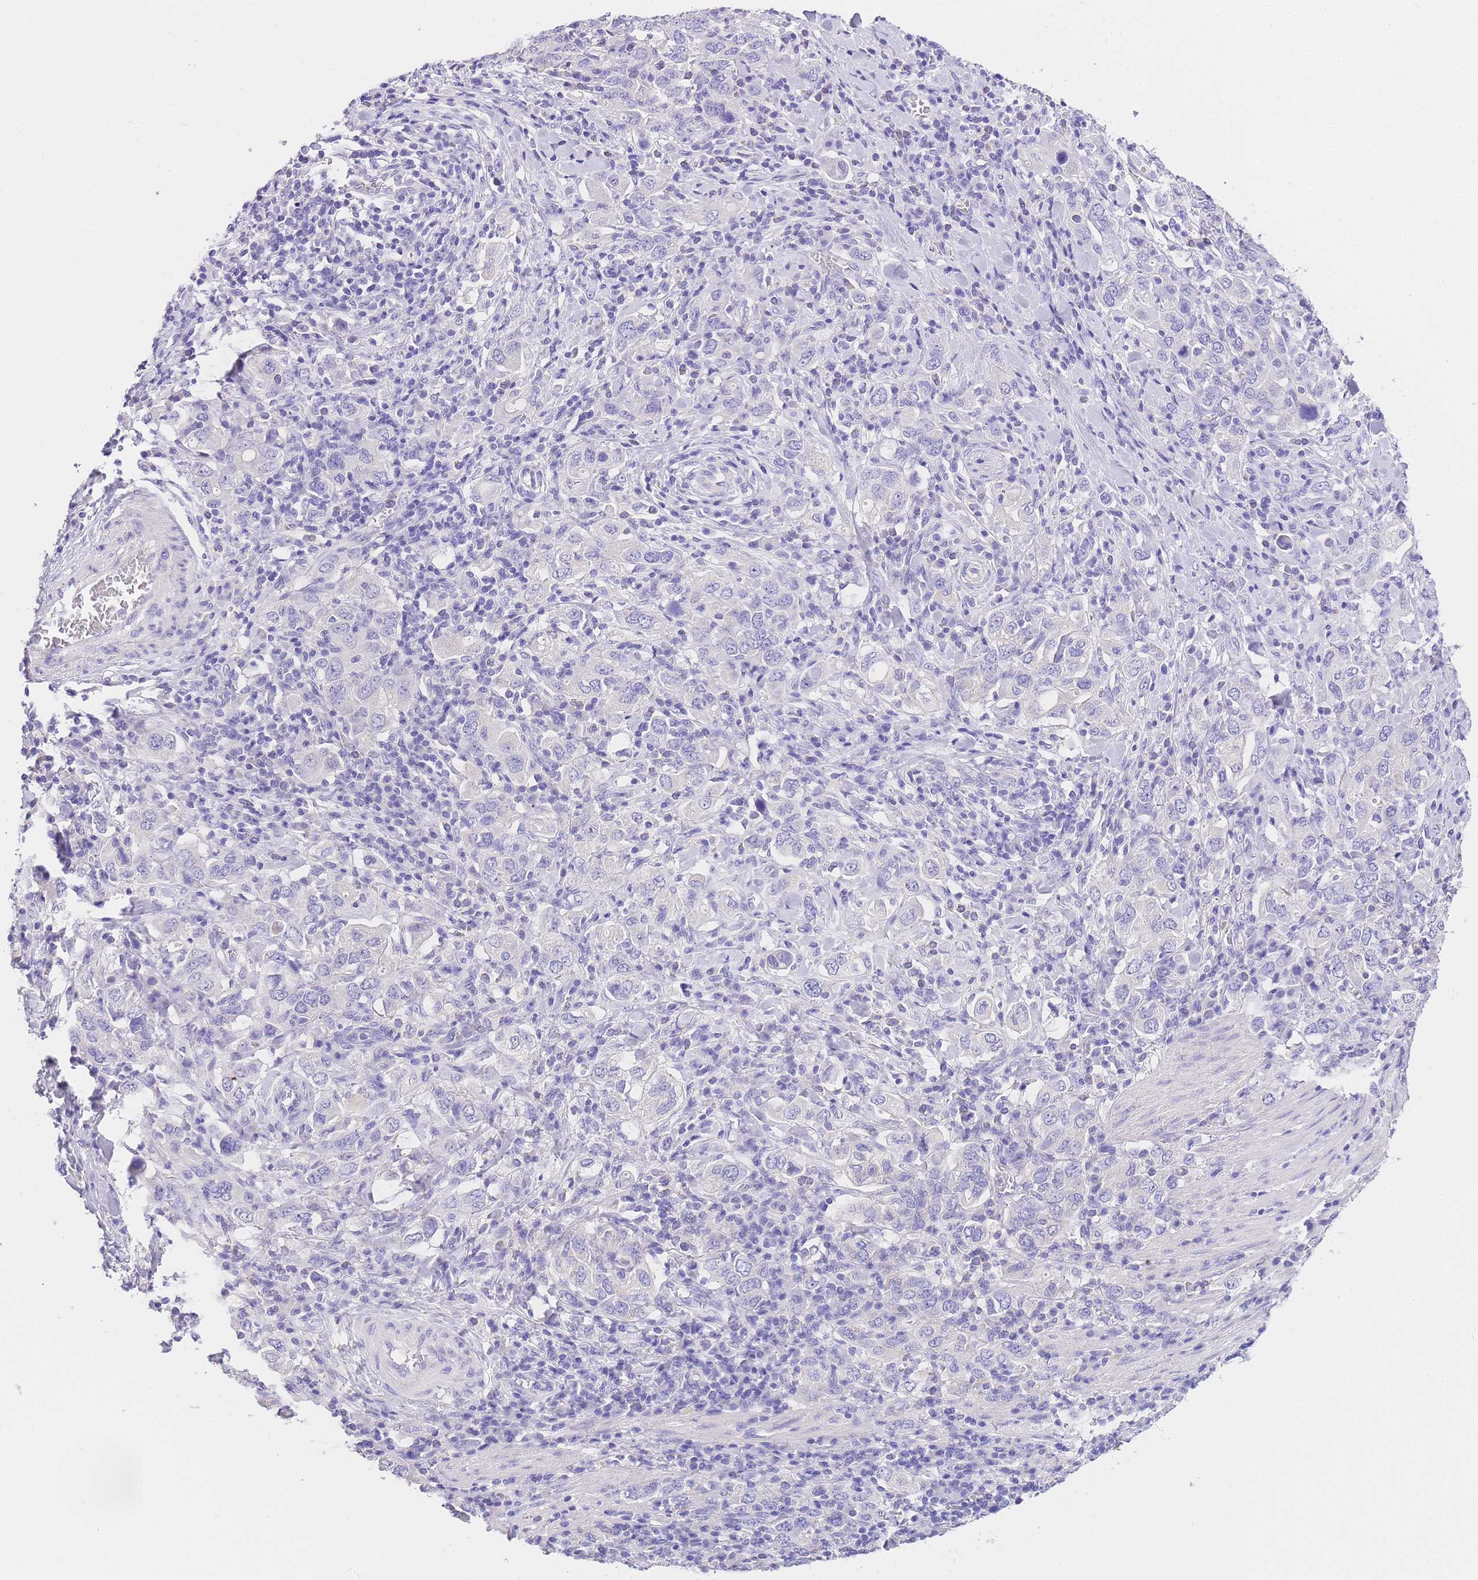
{"staining": {"intensity": "negative", "quantity": "none", "location": "none"}, "tissue": "stomach cancer", "cell_type": "Tumor cells", "image_type": "cancer", "snomed": [{"axis": "morphology", "description": "Adenocarcinoma, NOS"}, {"axis": "topography", "description": "Stomach, upper"}, {"axis": "topography", "description": "Stomach"}], "caption": "Immunohistochemical staining of human stomach cancer (adenocarcinoma) demonstrates no significant expression in tumor cells. Brightfield microscopy of IHC stained with DAB (brown) and hematoxylin (blue), captured at high magnification.", "gene": "EPN2", "patient": {"sex": "male", "age": 62}}